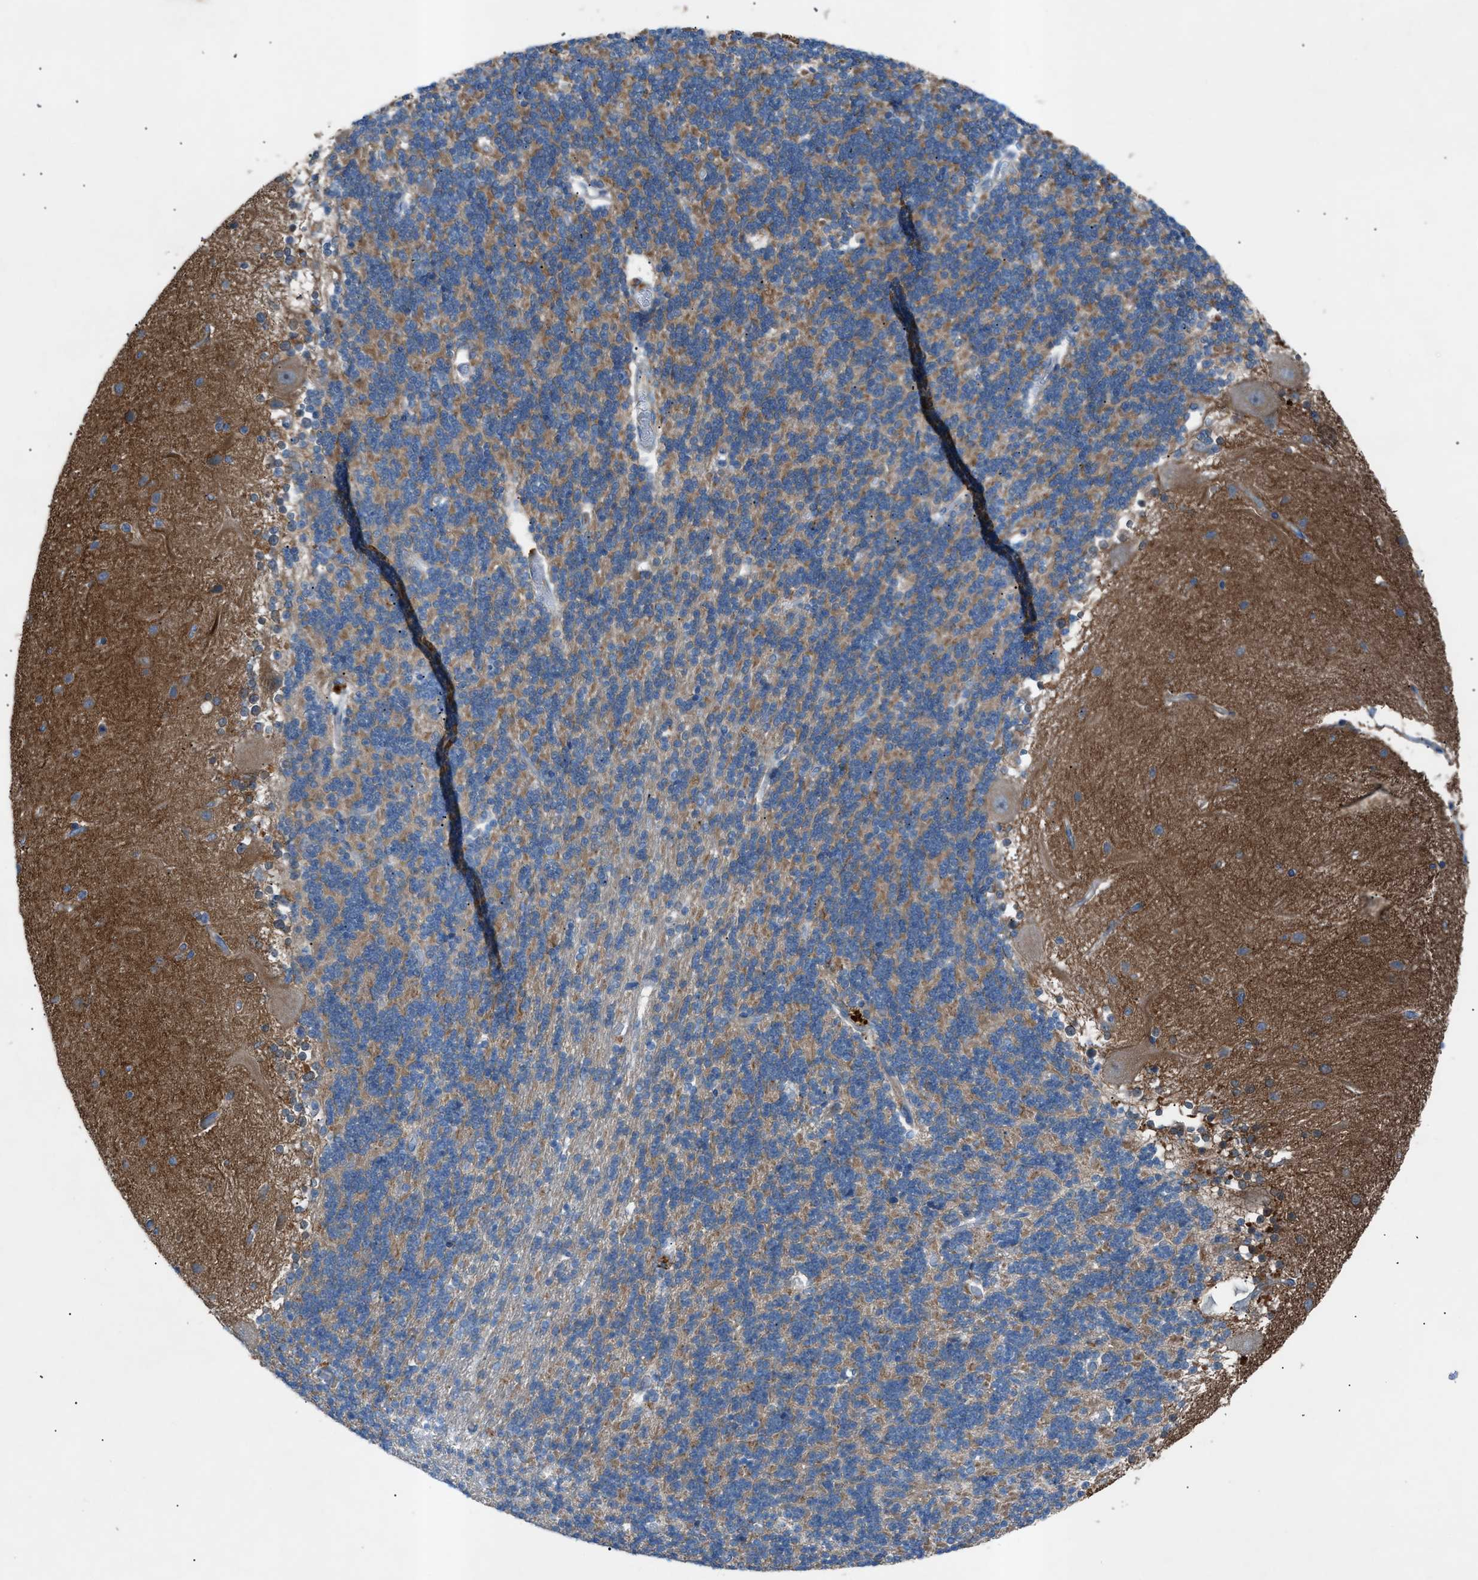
{"staining": {"intensity": "moderate", "quantity": "<25%", "location": "cytoplasmic/membranous"}, "tissue": "cerebellum", "cell_type": "Cells in granular layer", "image_type": "normal", "snomed": [{"axis": "morphology", "description": "Normal tissue, NOS"}, {"axis": "topography", "description": "Cerebellum"}], "caption": "Moderate cytoplasmic/membranous expression is seen in about <25% of cells in granular layer in normal cerebellum.", "gene": "C5AR2", "patient": {"sex": "female", "age": 54}}